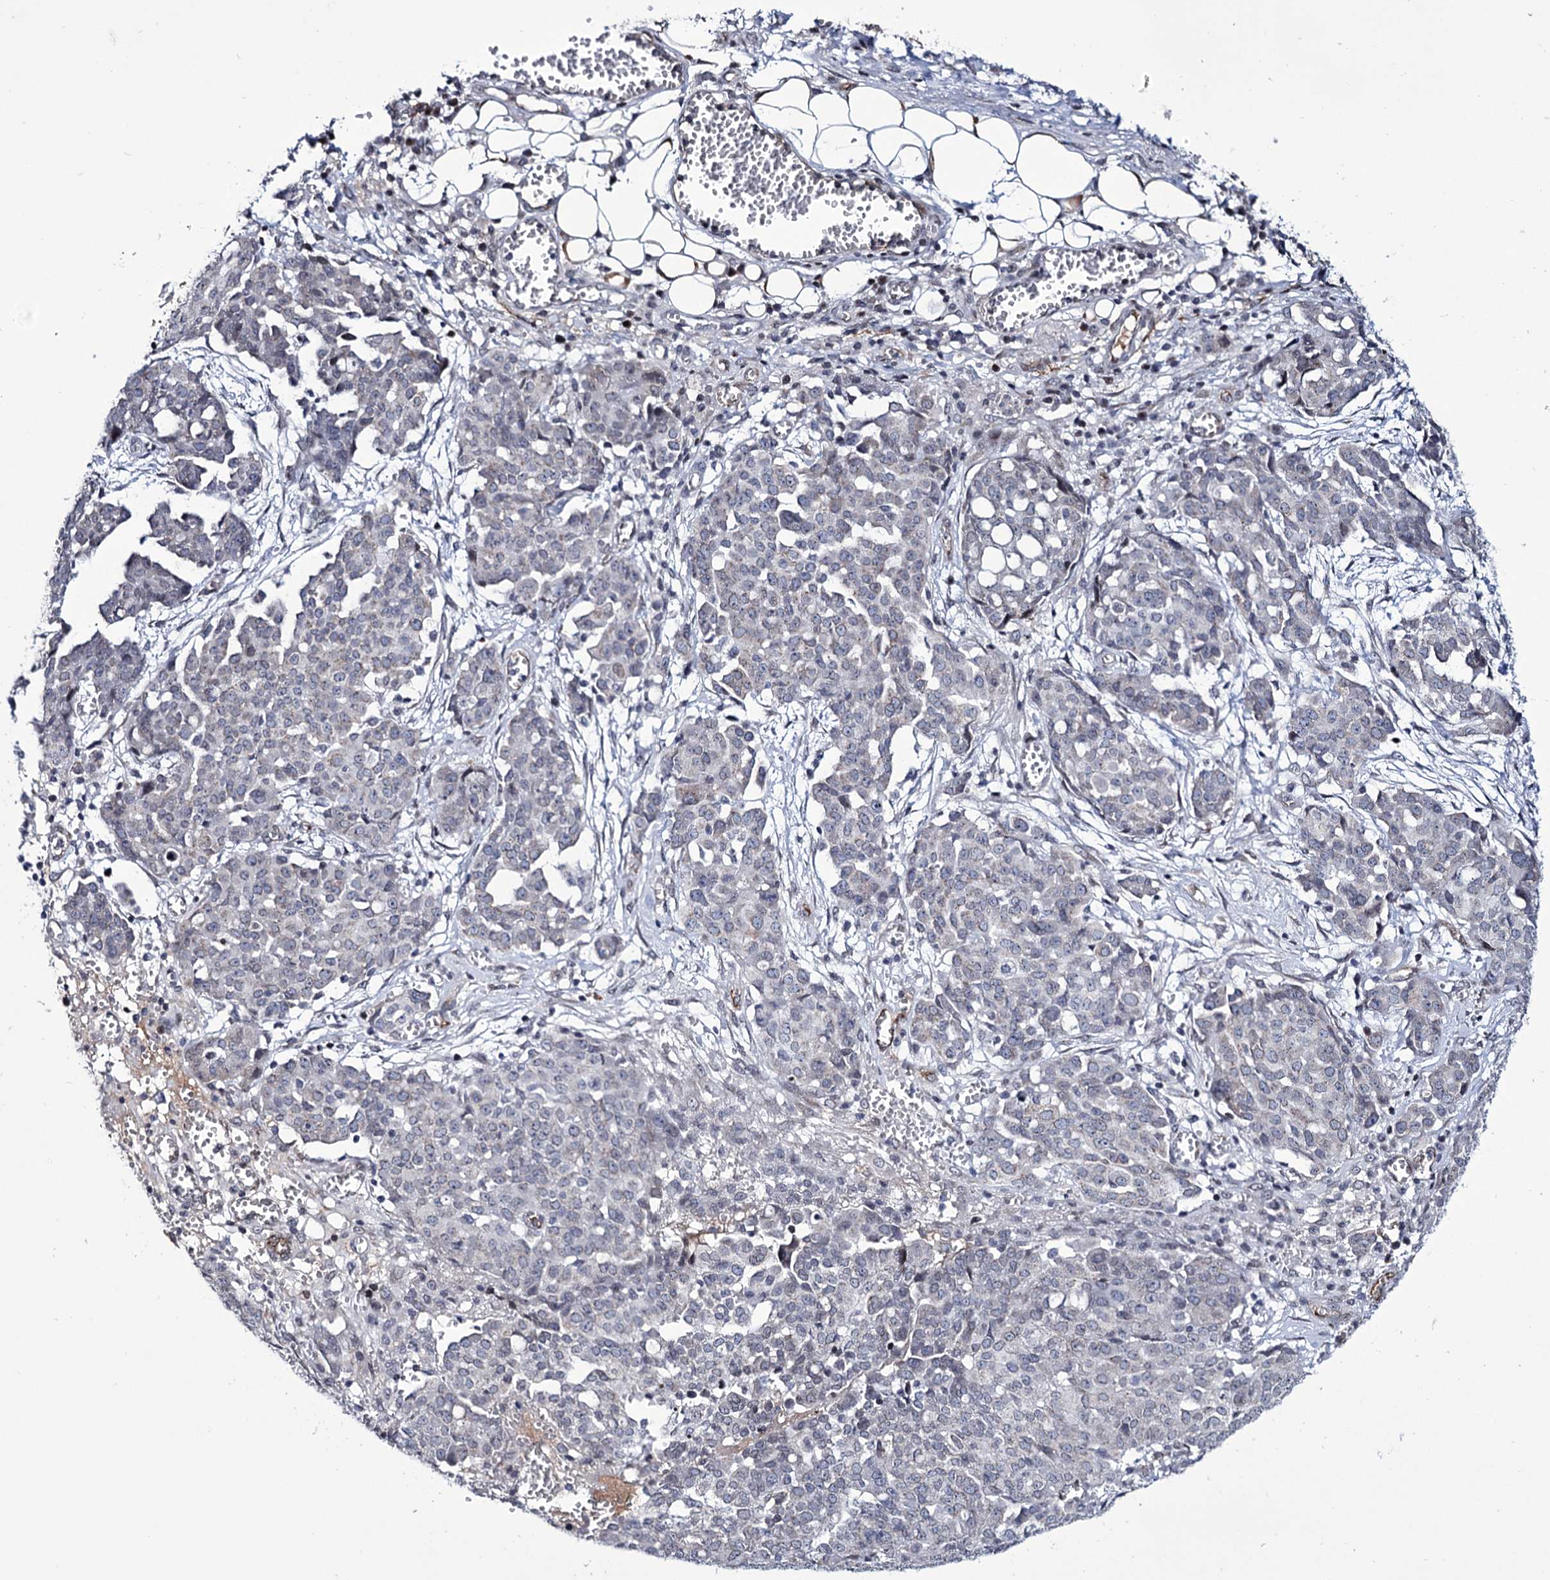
{"staining": {"intensity": "negative", "quantity": "none", "location": "none"}, "tissue": "ovarian cancer", "cell_type": "Tumor cells", "image_type": "cancer", "snomed": [{"axis": "morphology", "description": "Cystadenocarcinoma, serous, NOS"}, {"axis": "topography", "description": "Soft tissue"}, {"axis": "topography", "description": "Ovary"}], "caption": "A histopathology image of human ovarian cancer (serous cystadenocarcinoma) is negative for staining in tumor cells.", "gene": "ZC3H12C", "patient": {"sex": "female", "age": 57}}